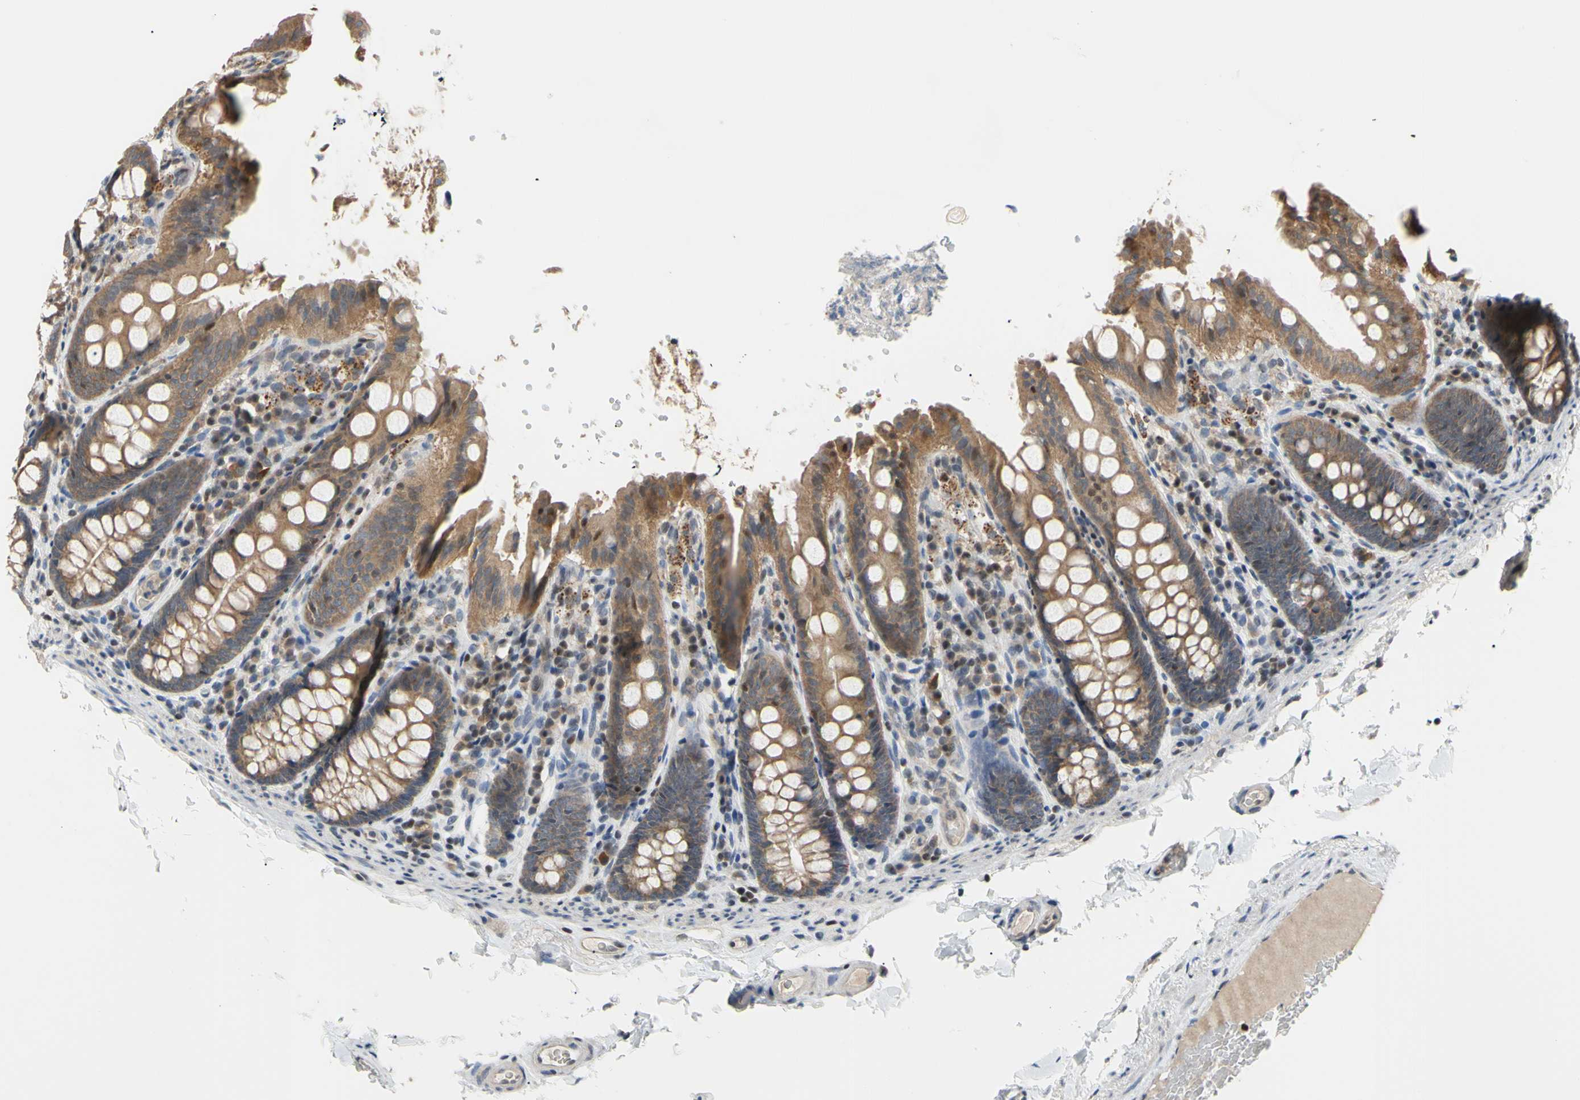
{"staining": {"intensity": "weak", "quantity": ">75%", "location": "cytoplasmic/membranous"}, "tissue": "colon", "cell_type": "Endothelial cells", "image_type": "normal", "snomed": [{"axis": "morphology", "description": "Normal tissue, NOS"}, {"axis": "topography", "description": "Colon"}], "caption": "Brown immunohistochemical staining in unremarkable colon exhibits weak cytoplasmic/membranous expression in approximately >75% of endothelial cells. Immunohistochemistry (ihc) stains the protein in brown and the nuclei are stained blue.", "gene": "SP4", "patient": {"sex": "female", "age": 61}}